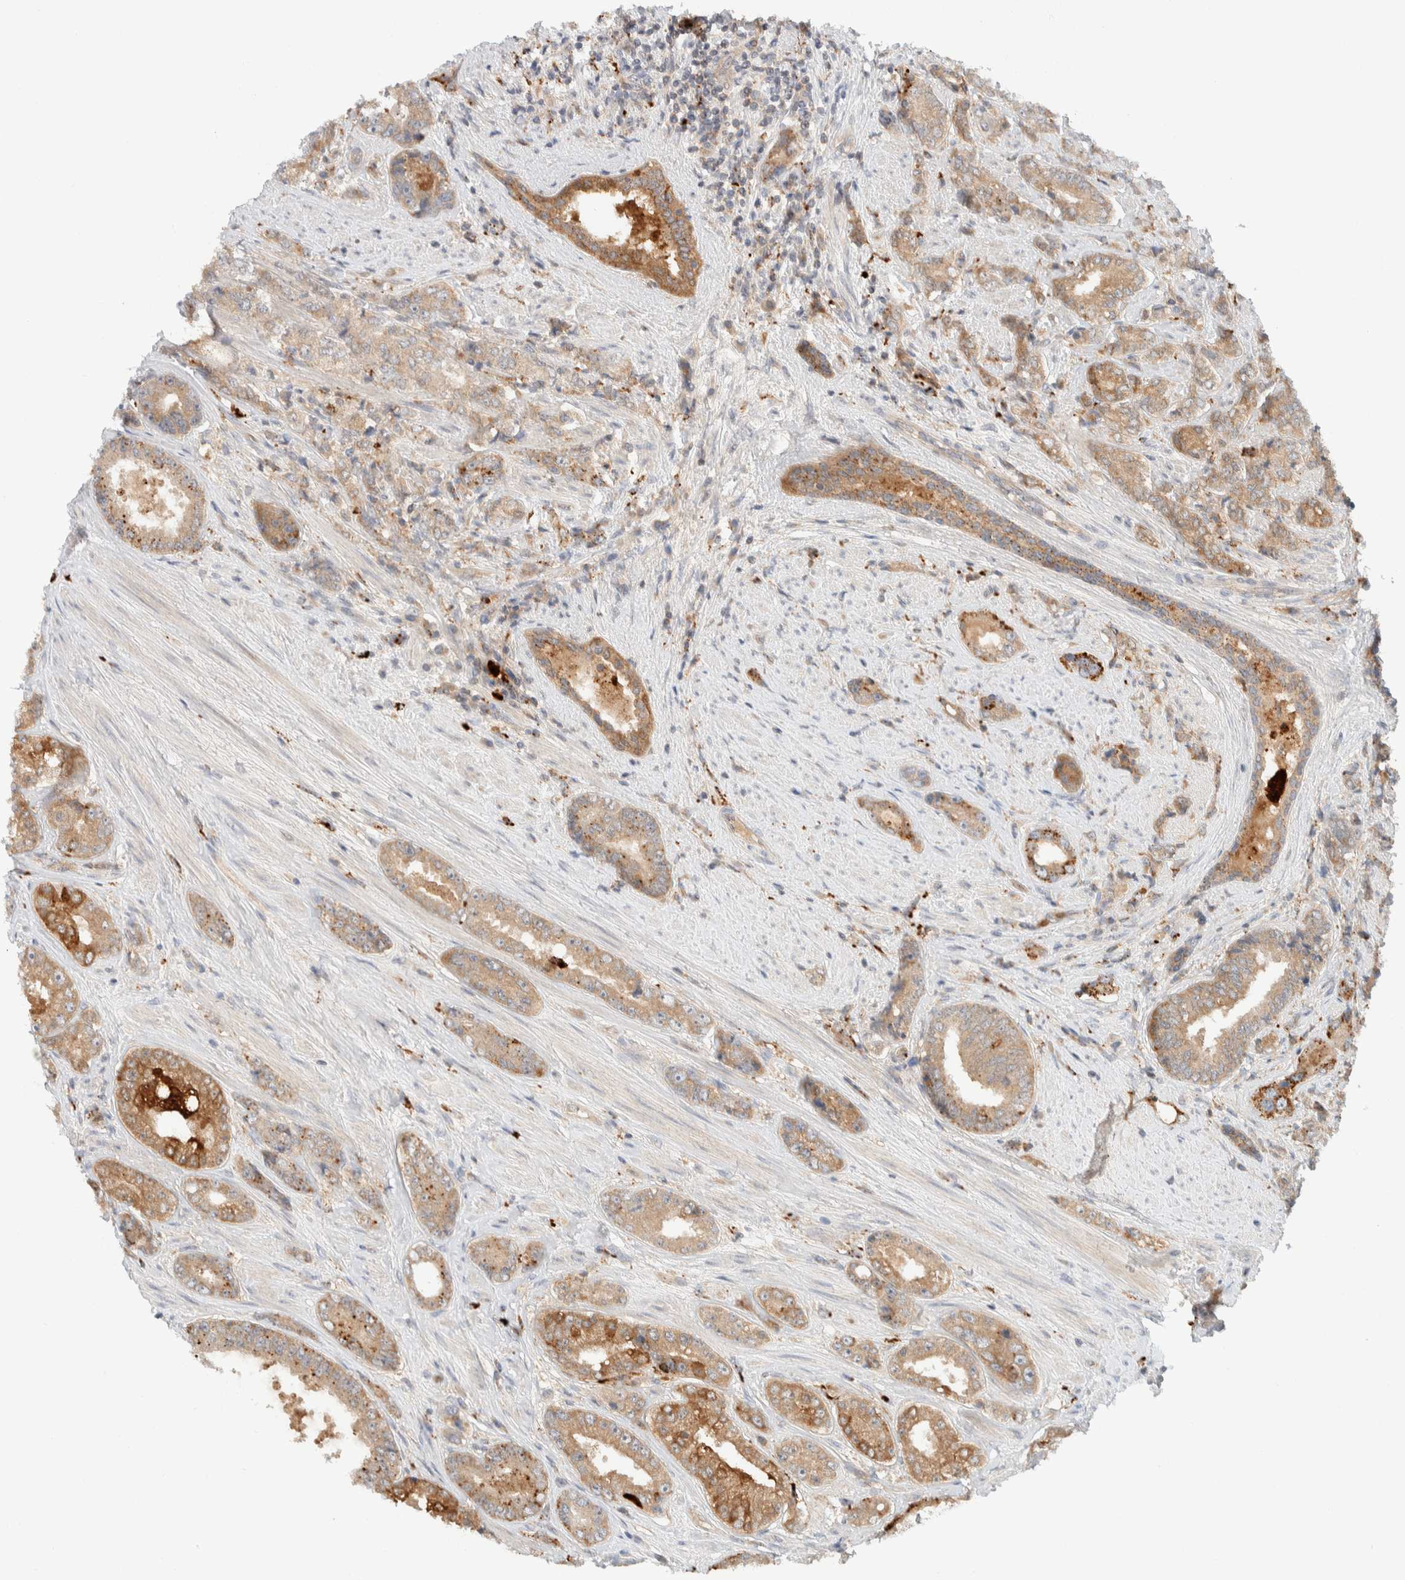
{"staining": {"intensity": "moderate", "quantity": ">75%", "location": "cytoplasmic/membranous"}, "tissue": "prostate cancer", "cell_type": "Tumor cells", "image_type": "cancer", "snomed": [{"axis": "morphology", "description": "Adenocarcinoma, High grade"}, {"axis": "topography", "description": "Prostate"}], "caption": "The immunohistochemical stain labels moderate cytoplasmic/membranous expression in tumor cells of prostate adenocarcinoma (high-grade) tissue.", "gene": "GCLM", "patient": {"sex": "male", "age": 61}}